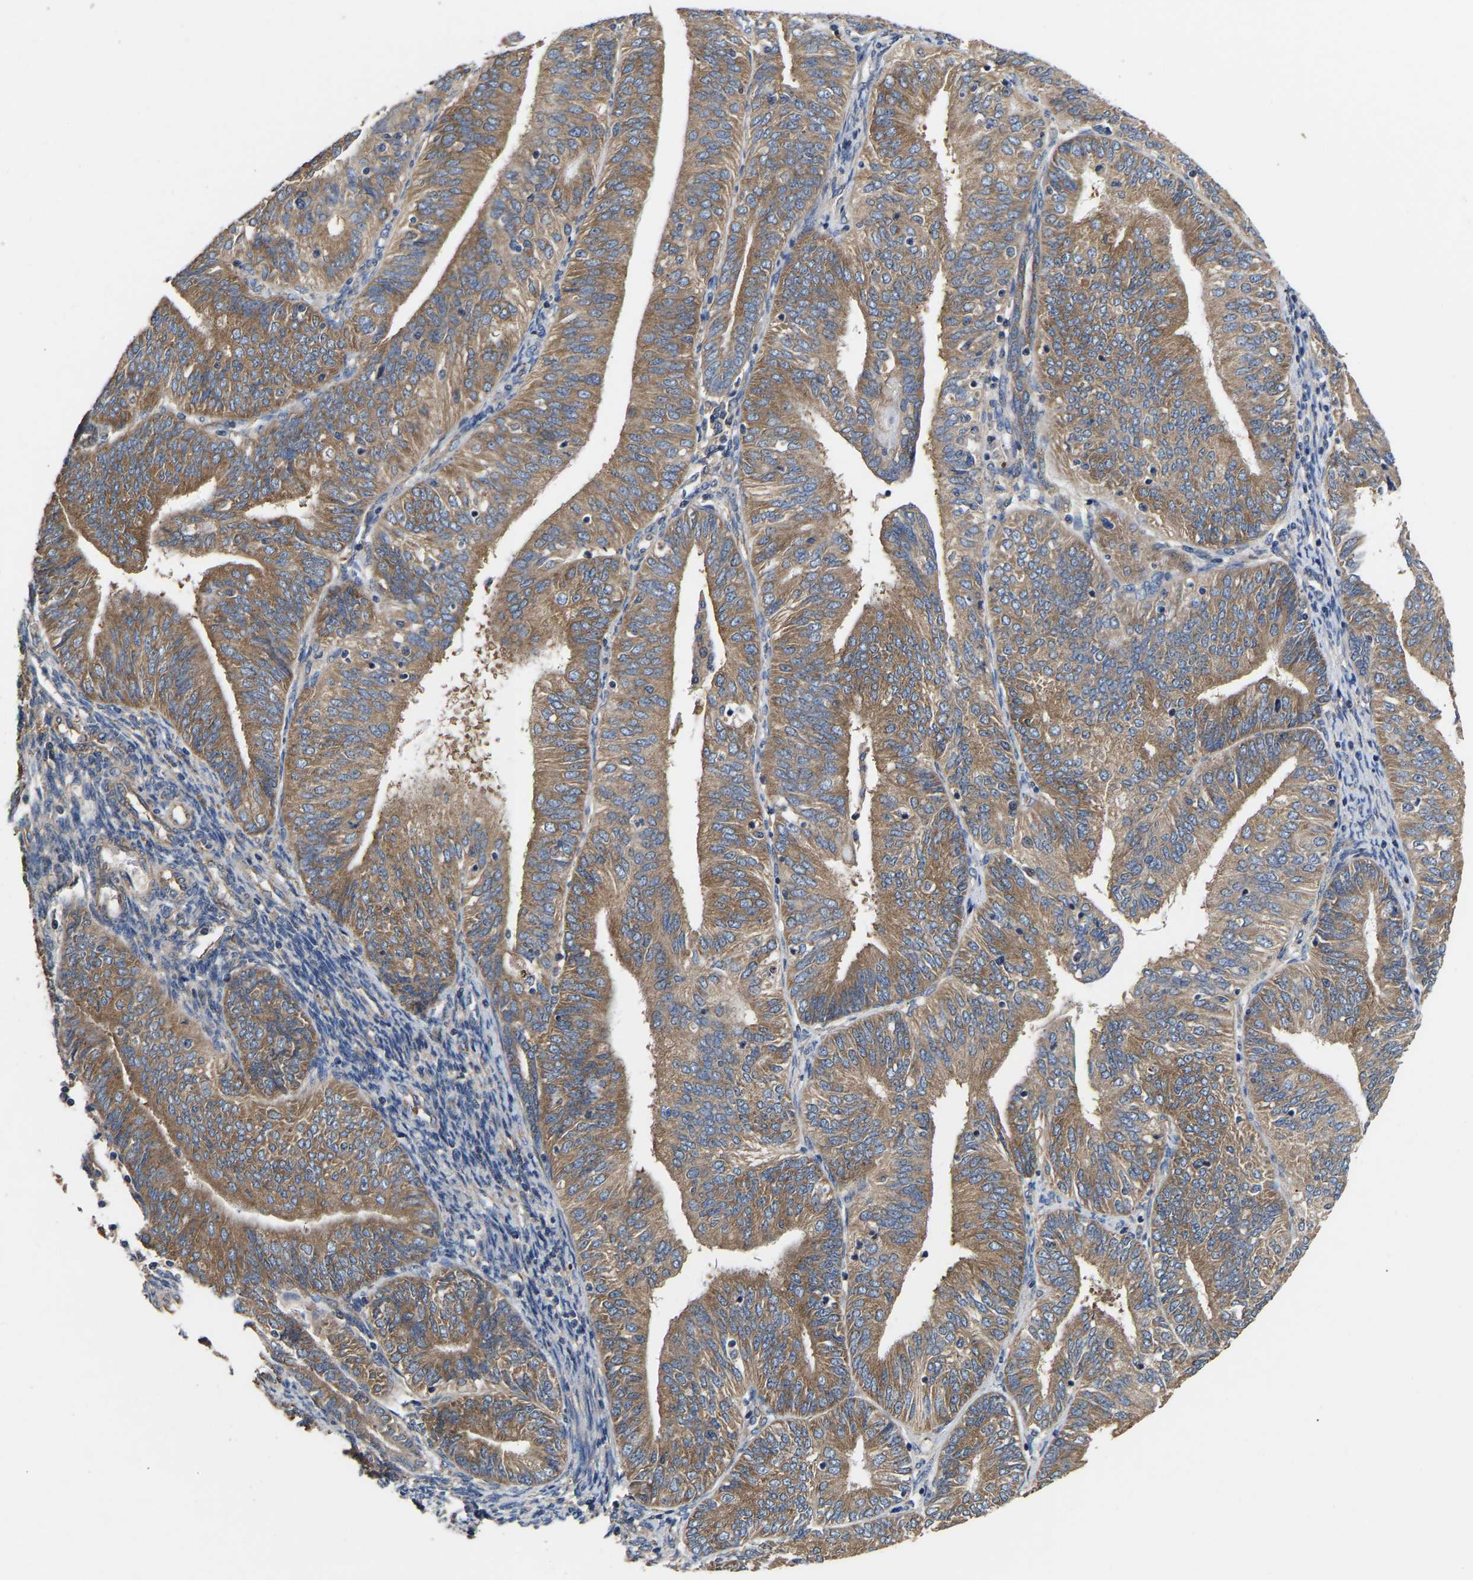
{"staining": {"intensity": "moderate", "quantity": ">75%", "location": "cytoplasmic/membranous"}, "tissue": "endometrial cancer", "cell_type": "Tumor cells", "image_type": "cancer", "snomed": [{"axis": "morphology", "description": "Adenocarcinoma, NOS"}, {"axis": "topography", "description": "Endometrium"}], "caption": "Approximately >75% of tumor cells in endometrial adenocarcinoma show moderate cytoplasmic/membranous protein staining as visualized by brown immunohistochemical staining.", "gene": "AIMP2", "patient": {"sex": "female", "age": 58}}